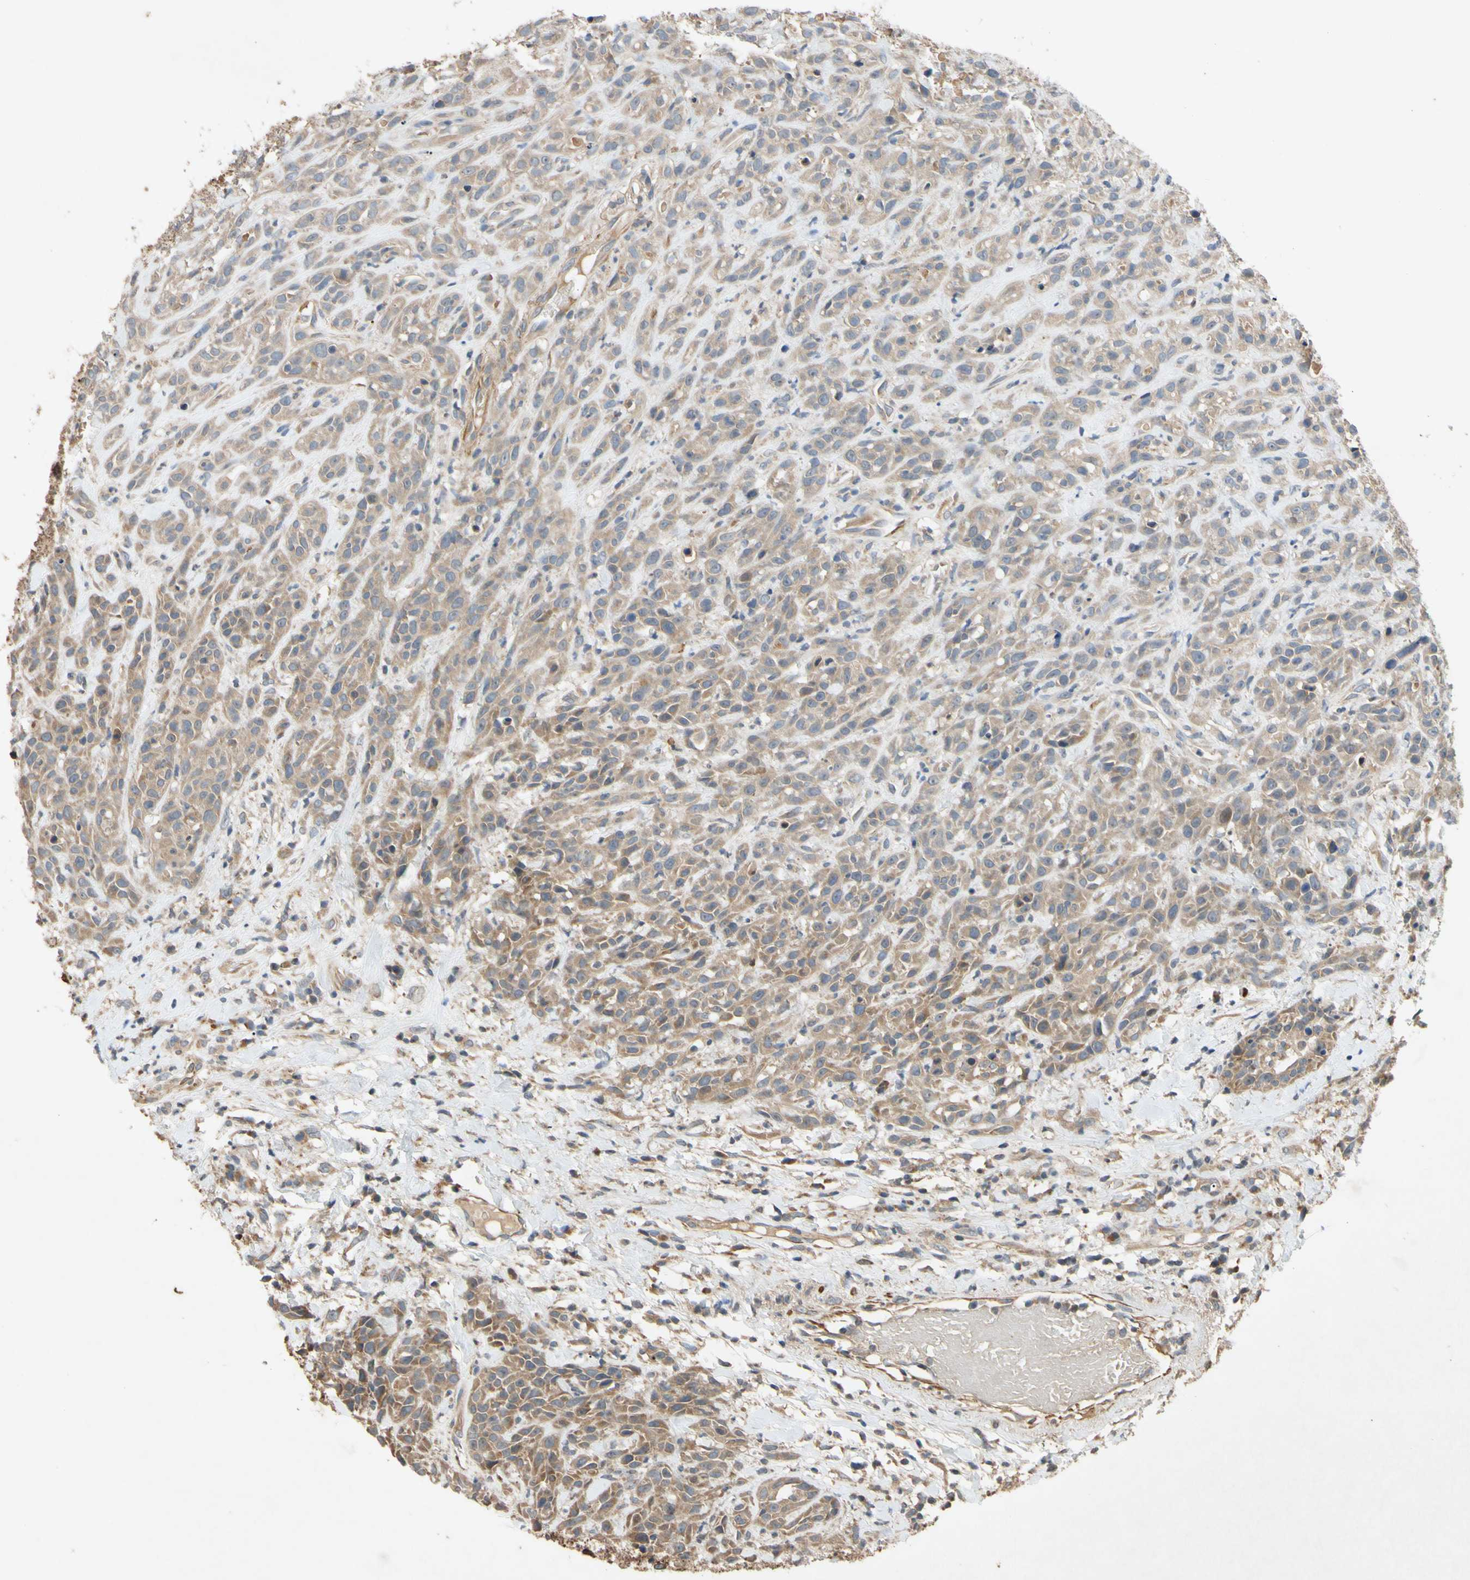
{"staining": {"intensity": "moderate", "quantity": ">75%", "location": "cytoplasmic/membranous"}, "tissue": "head and neck cancer", "cell_type": "Tumor cells", "image_type": "cancer", "snomed": [{"axis": "morphology", "description": "Normal tissue, NOS"}, {"axis": "morphology", "description": "Squamous cell carcinoma, NOS"}, {"axis": "topography", "description": "Cartilage tissue"}, {"axis": "topography", "description": "Head-Neck"}], "caption": "About >75% of tumor cells in human head and neck squamous cell carcinoma display moderate cytoplasmic/membranous protein staining as visualized by brown immunohistochemical staining.", "gene": "PARD6A", "patient": {"sex": "male", "age": 62}}